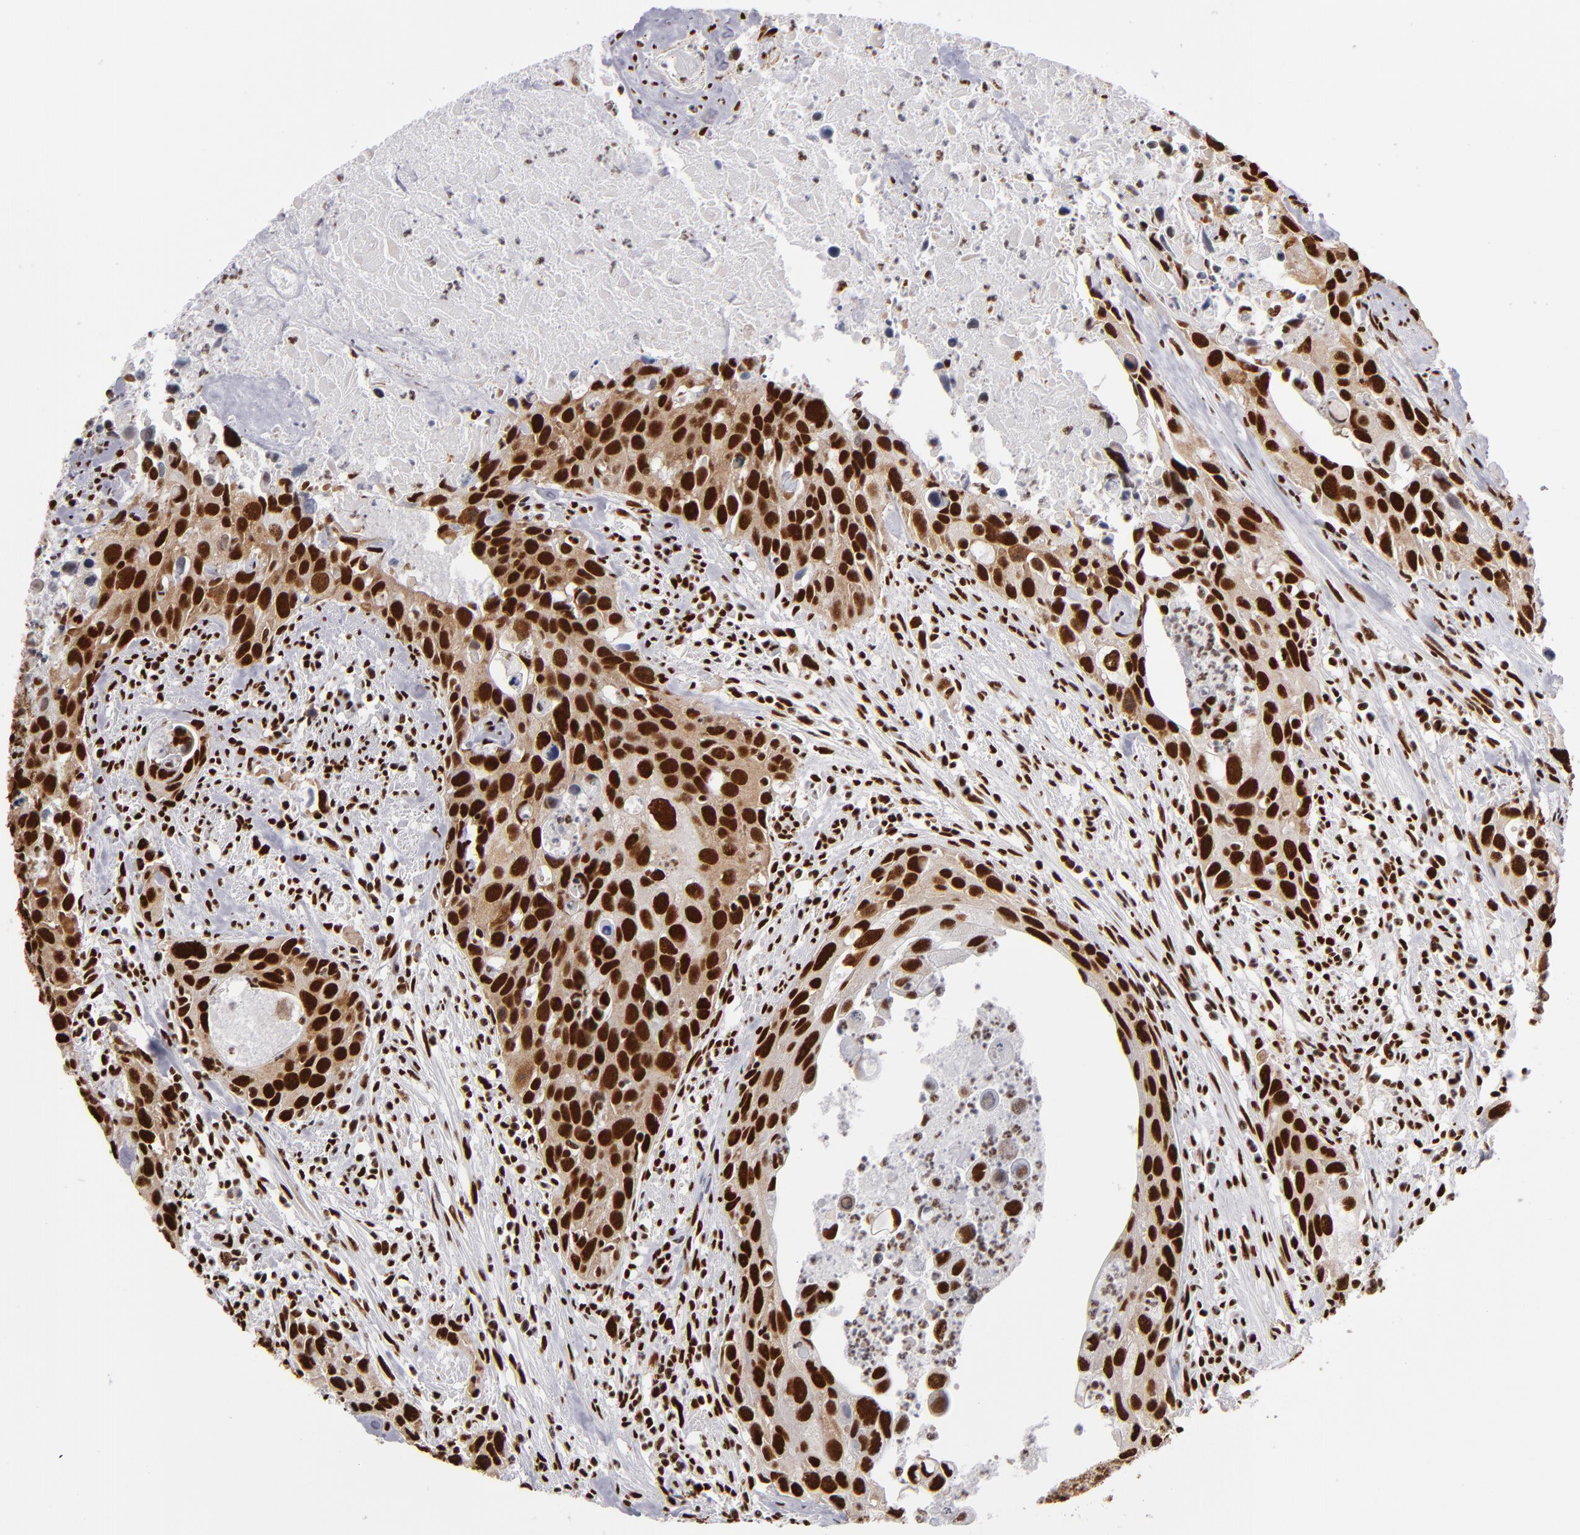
{"staining": {"intensity": "strong", "quantity": ">75%", "location": "cytoplasmic/membranous,nuclear"}, "tissue": "urothelial cancer", "cell_type": "Tumor cells", "image_type": "cancer", "snomed": [{"axis": "morphology", "description": "Urothelial carcinoma, High grade"}, {"axis": "topography", "description": "Urinary bladder"}], "caption": "Strong cytoplasmic/membranous and nuclear staining is present in approximately >75% of tumor cells in urothelial cancer.", "gene": "MRE11", "patient": {"sex": "male", "age": 71}}